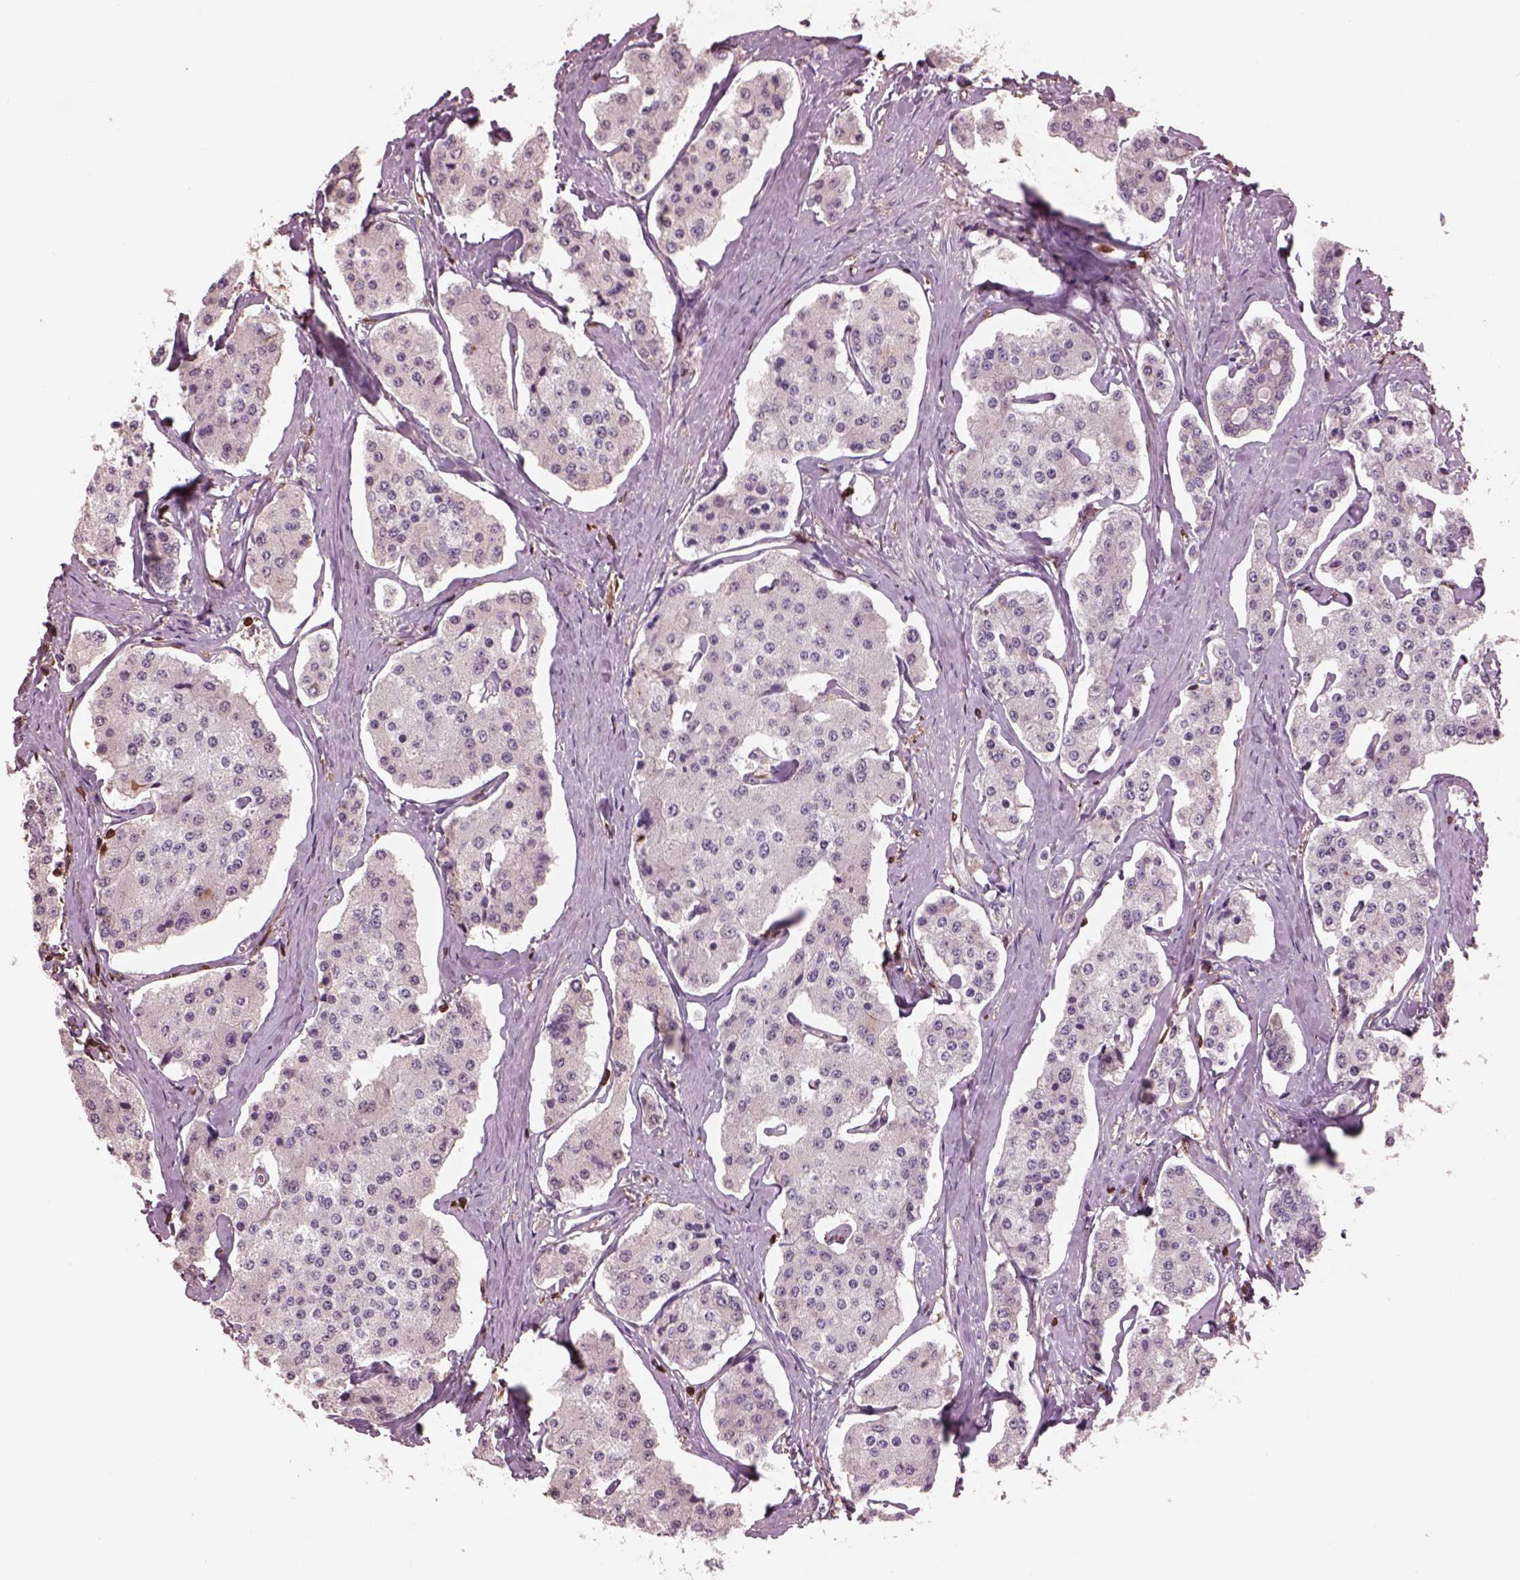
{"staining": {"intensity": "weak", "quantity": "<25%", "location": "cytoplasmic/membranous"}, "tissue": "carcinoid", "cell_type": "Tumor cells", "image_type": "cancer", "snomed": [{"axis": "morphology", "description": "Carcinoid, malignant, NOS"}, {"axis": "topography", "description": "Small intestine"}], "caption": "A photomicrograph of malignant carcinoid stained for a protein demonstrates no brown staining in tumor cells.", "gene": "IL31RA", "patient": {"sex": "female", "age": 65}}